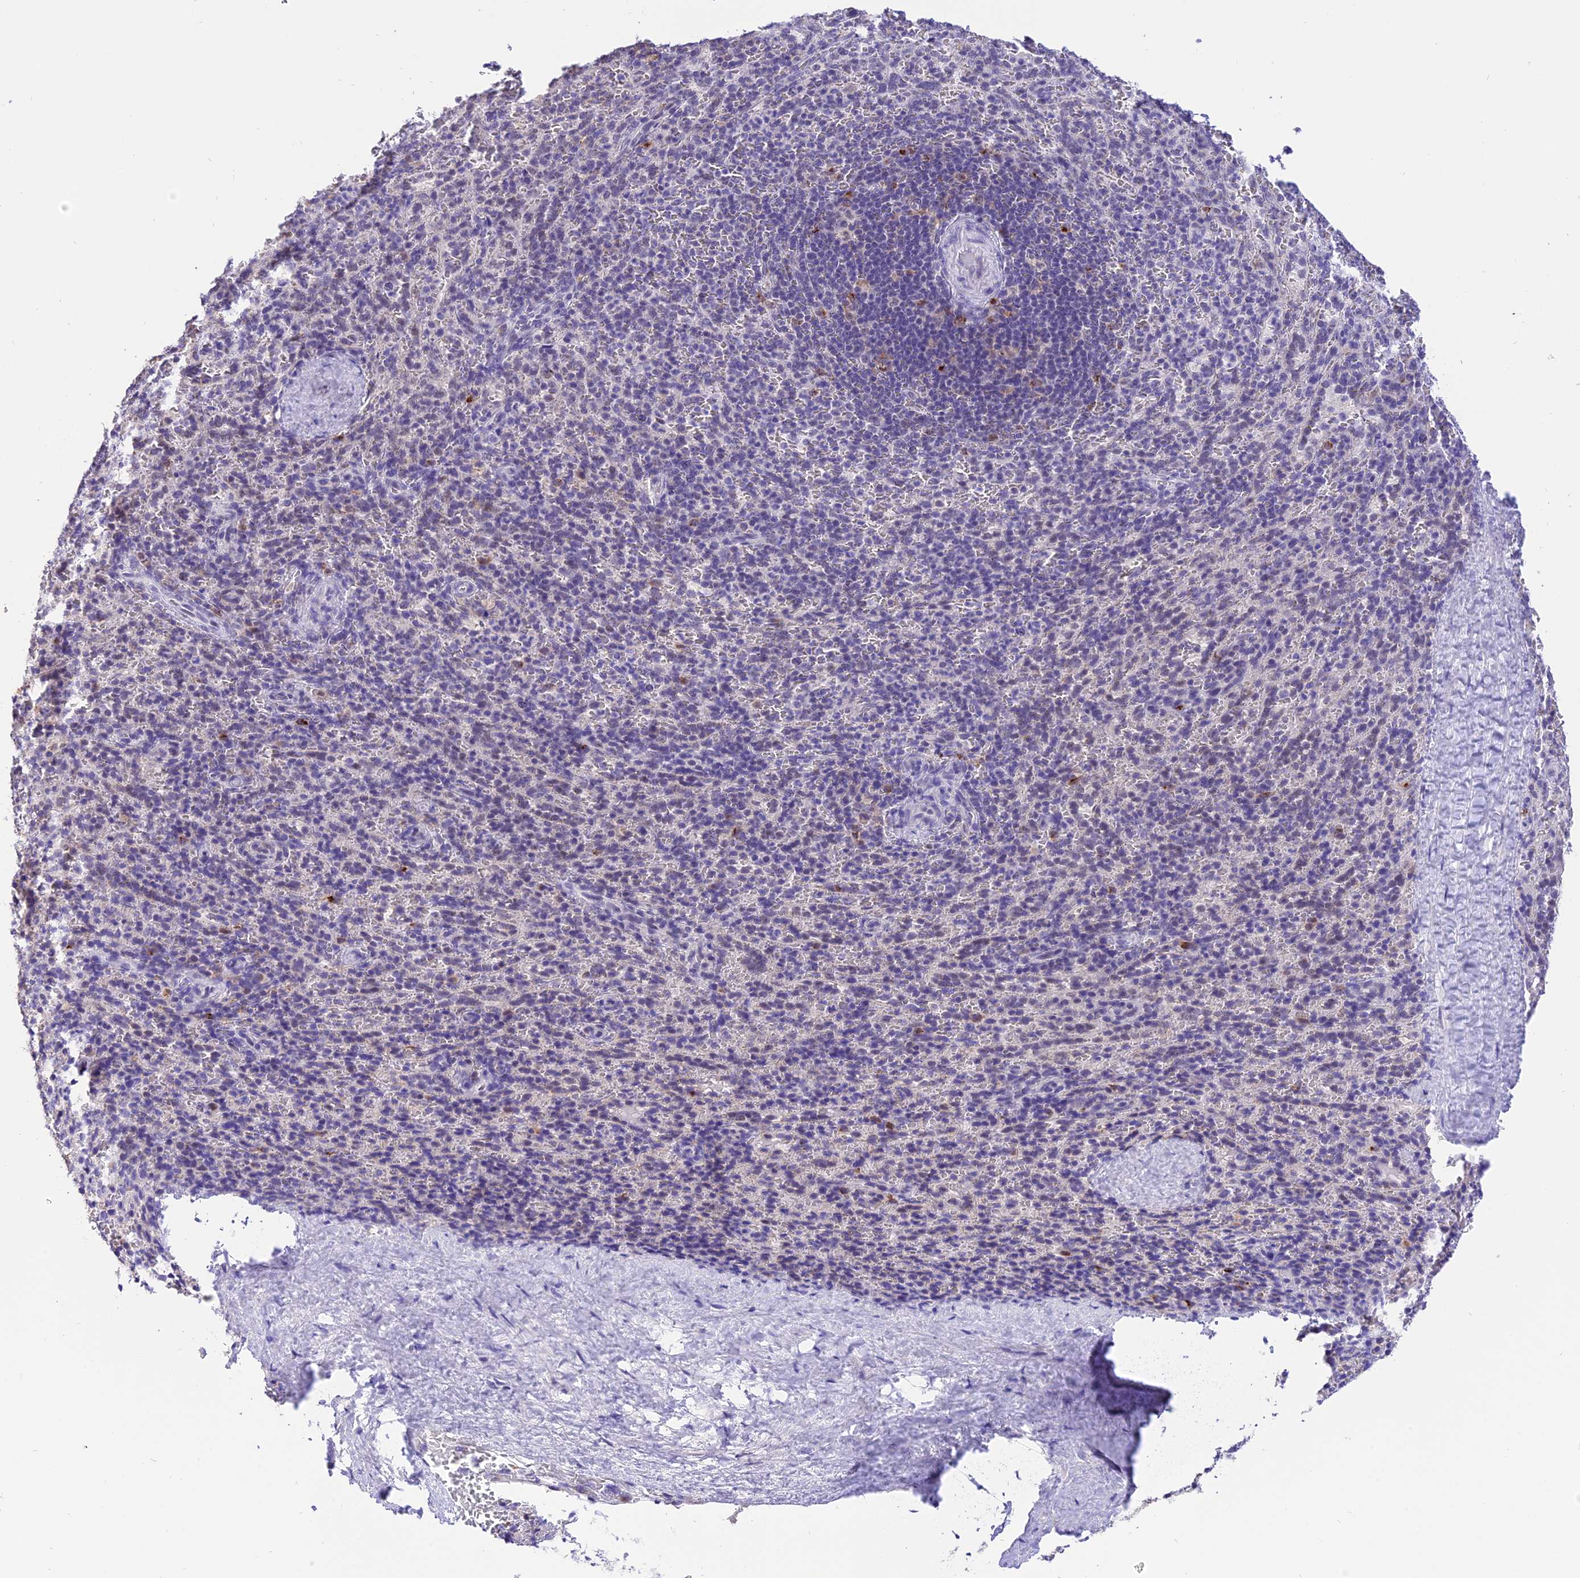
{"staining": {"intensity": "negative", "quantity": "none", "location": "none"}, "tissue": "spleen", "cell_type": "Cells in red pulp", "image_type": "normal", "snomed": [{"axis": "morphology", "description": "Normal tissue, NOS"}, {"axis": "topography", "description": "Spleen"}], "caption": "There is no significant expression in cells in red pulp of spleen.", "gene": "AHSP", "patient": {"sex": "female", "age": 21}}